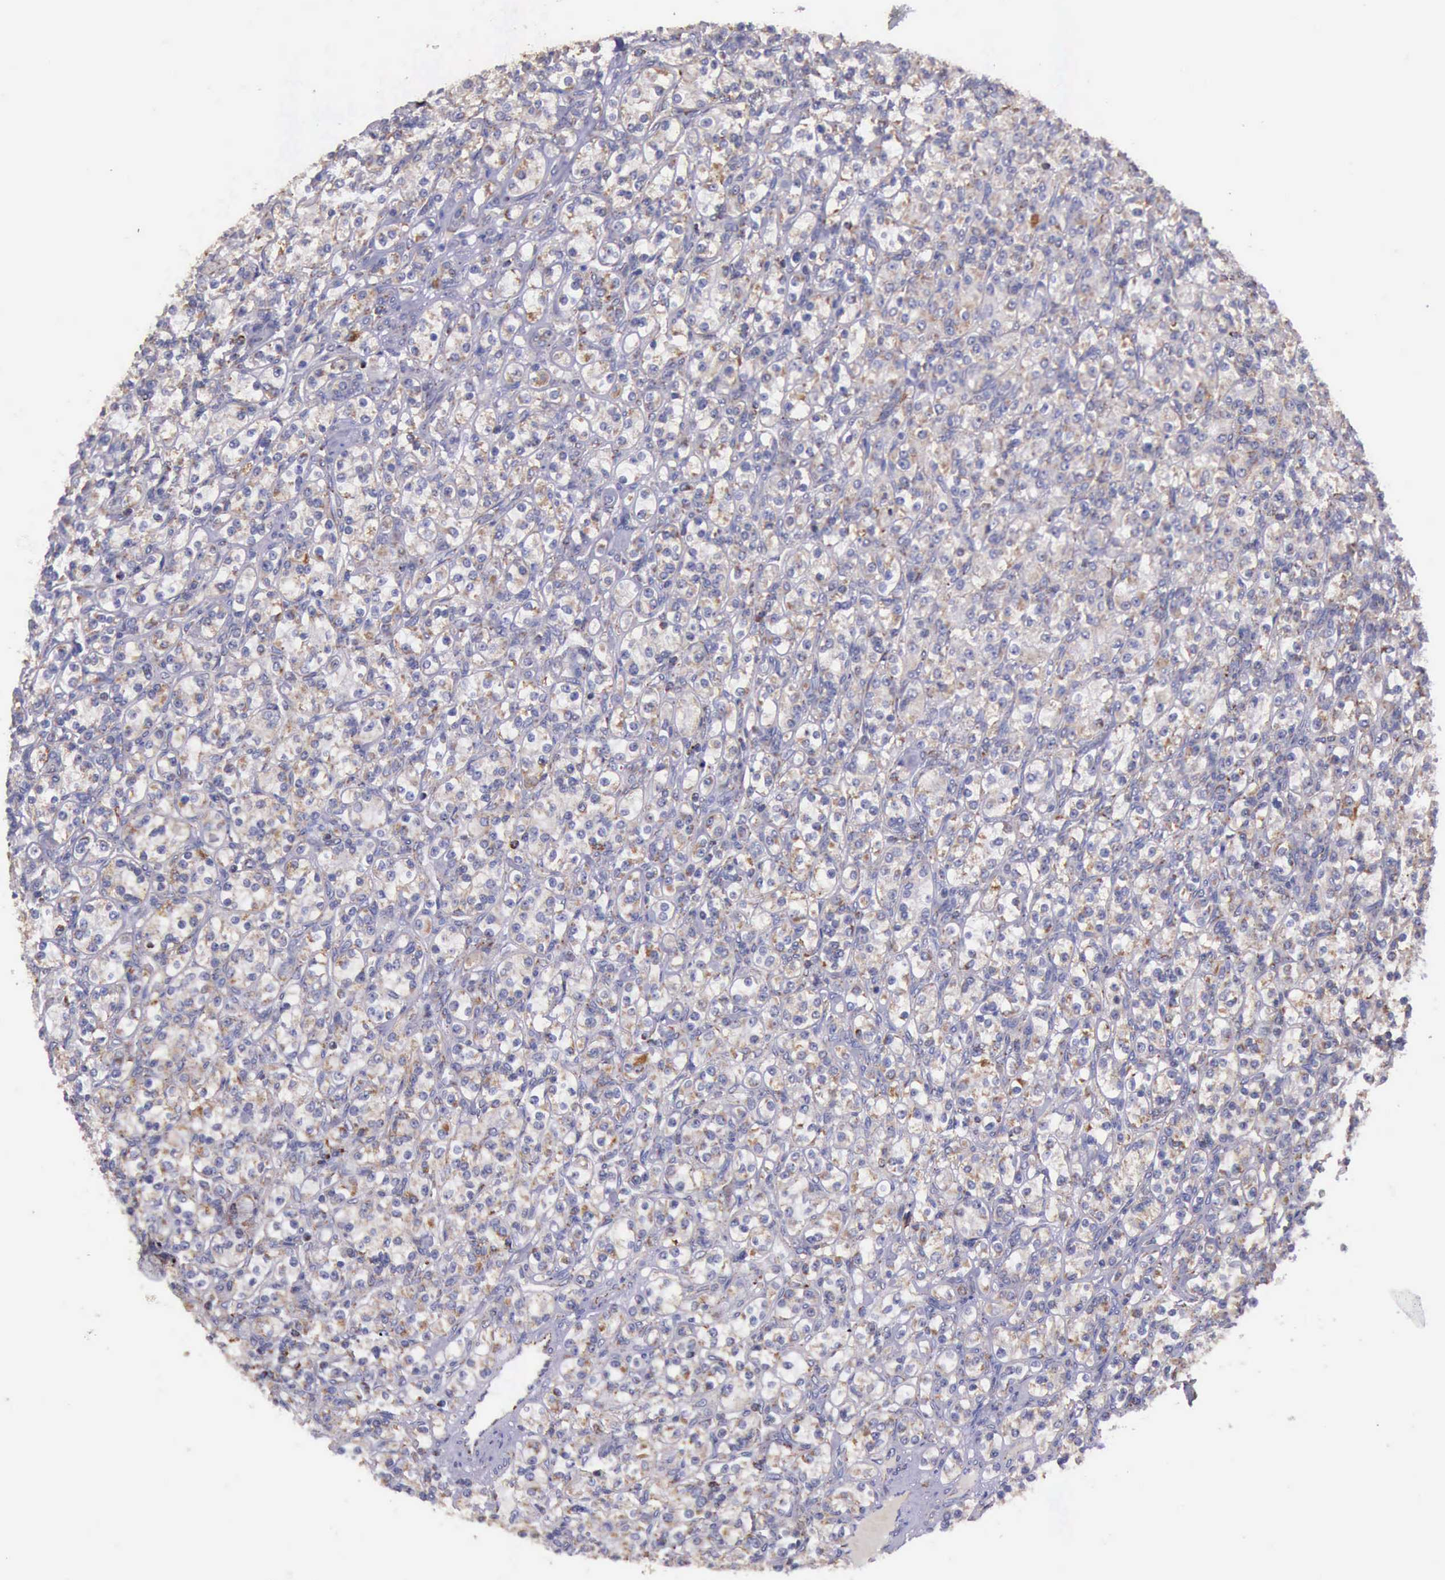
{"staining": {"intensity": "weak", "quantity": ">75%", "location": "cytoplasmic/membranous"}, "tissue": "renal cancer", "cell_type": "Tumor cells", "image_type": "cancer", "snomed": [{"axis": "morphology", "description": "Adenocarcinoma, NOS"}, {"axis": "topography", "description": "Kidney"}], "caption": "Human renal cancer (adenocarcinoma) stained with a protein marker exhibits weak staining in tumor cells.", "gene": "TXN2", "patient": {"sex": "male", "age": 77}}